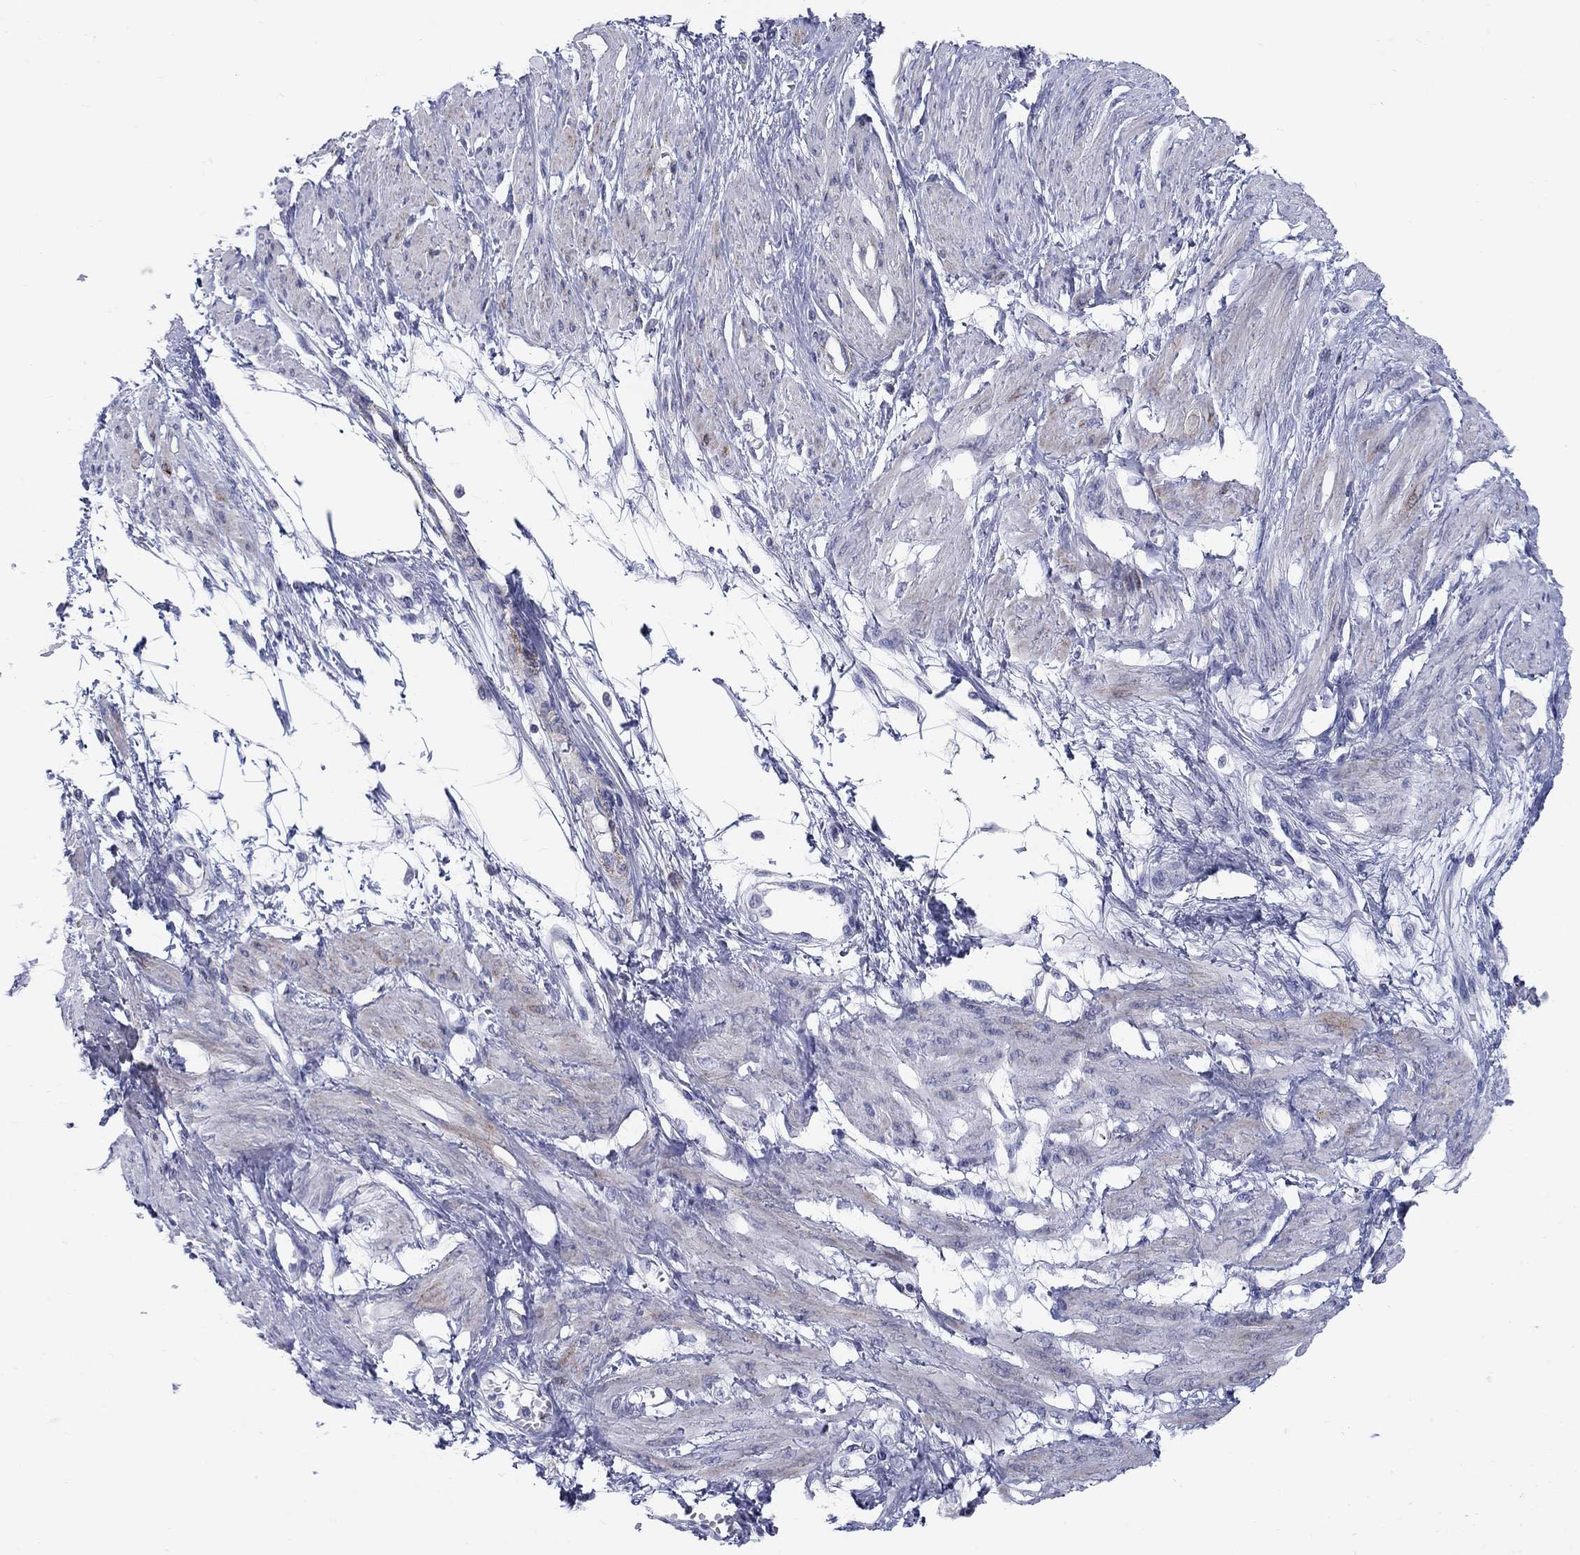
{"staining": {"intensity": "moderate", "quantity": "<25%", "location": "cytoplasmic/membranous"}, "tissue": "smooth muscle", "cell_type": "Smooth muscle cells", "image_type": "normal", "snomed": [{"axis": "morphology", "description": "Normal tissue, NOS"}, {"axis": "topography", "description": "Smooth muscle"}, {"axis": "topography", "description": "Uterus"}], "caption": "Moderate cytoplasmic/membranous positivity is identified in about <25% of smooth muscle cells in normal smooth muscle. (brown staining indicates protein expression, while blue staining denotes nuclei).", "gene": "NTRK2", "patient": {"sex": "female", "age": 39}}